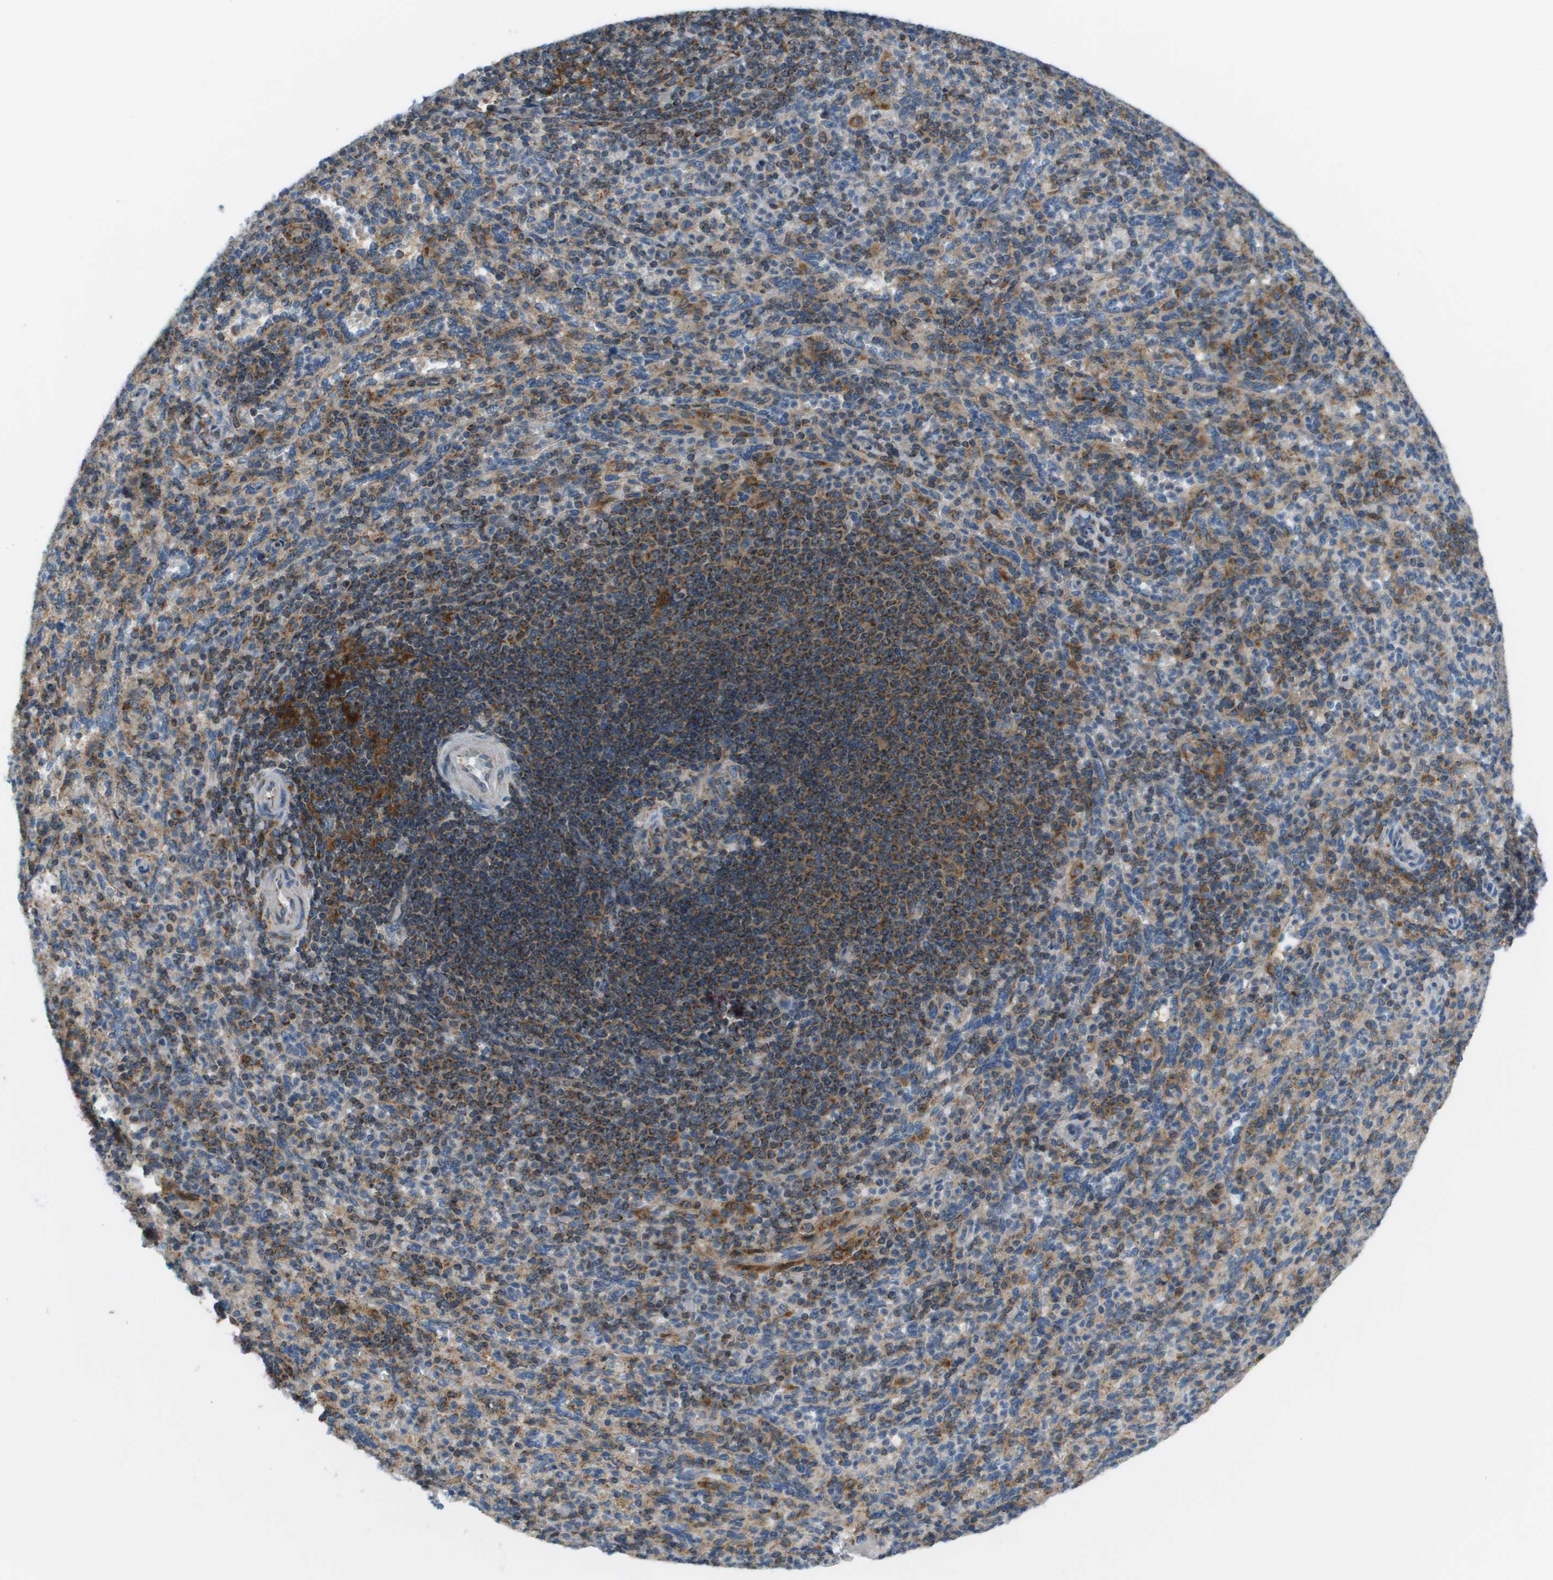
{"staining": {"intensity": "weak", "quantity": "25%-75%", "location": "cytoplasmic/membranous"}, "tissue": "spleen", "cell_type": "Cells in red pulp", "image_type": "normal", "snomed": [{"axis": "morphology", "description": "Normal tissue, NOS"}, {"axis": "topography", "description": "Spleen"}], "caption": "Cells in red pulp exhibit low levels of weak cytoplasmic/membranous positivity in about 25%-75% of cells in benign spleen.", "gene": "TAOK3", "patient": {"sex": "male", "age": 36}}